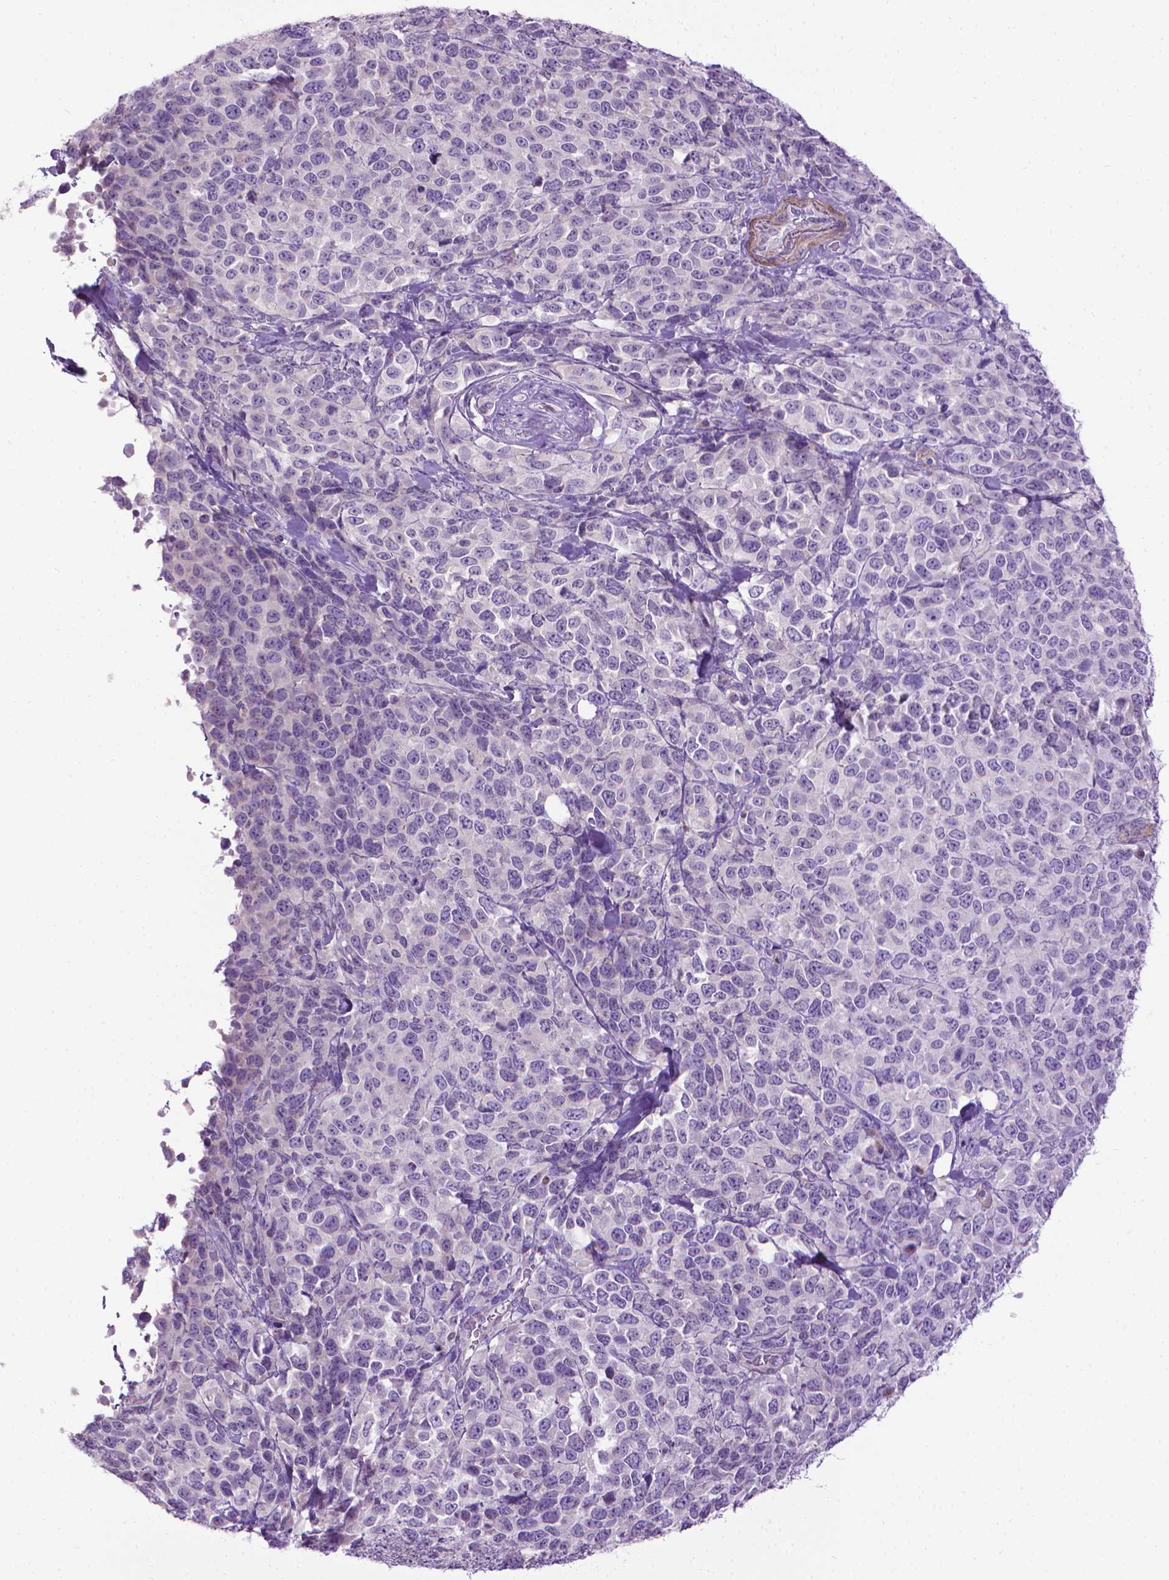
{"staining": {"intensity": "negative", "quantity": "none", "location": "none"}, "tissue": "melanoma", "cell_type": "Tumor cells", "image_type": "cancer", "snomed": [{"axis": "morphology", "description": "Malignant melanoma, Metastatic site"}, {"axis": "topography", "description": "Skin"}], "caption": "A high-resolution micrograph shows immunohistochemistry staining of malignant melanoma (metastatic site), which shows no significant positivity in tumor cells.", "gene": "AQP10", "patient": {"sex": "male", "age": 84}}